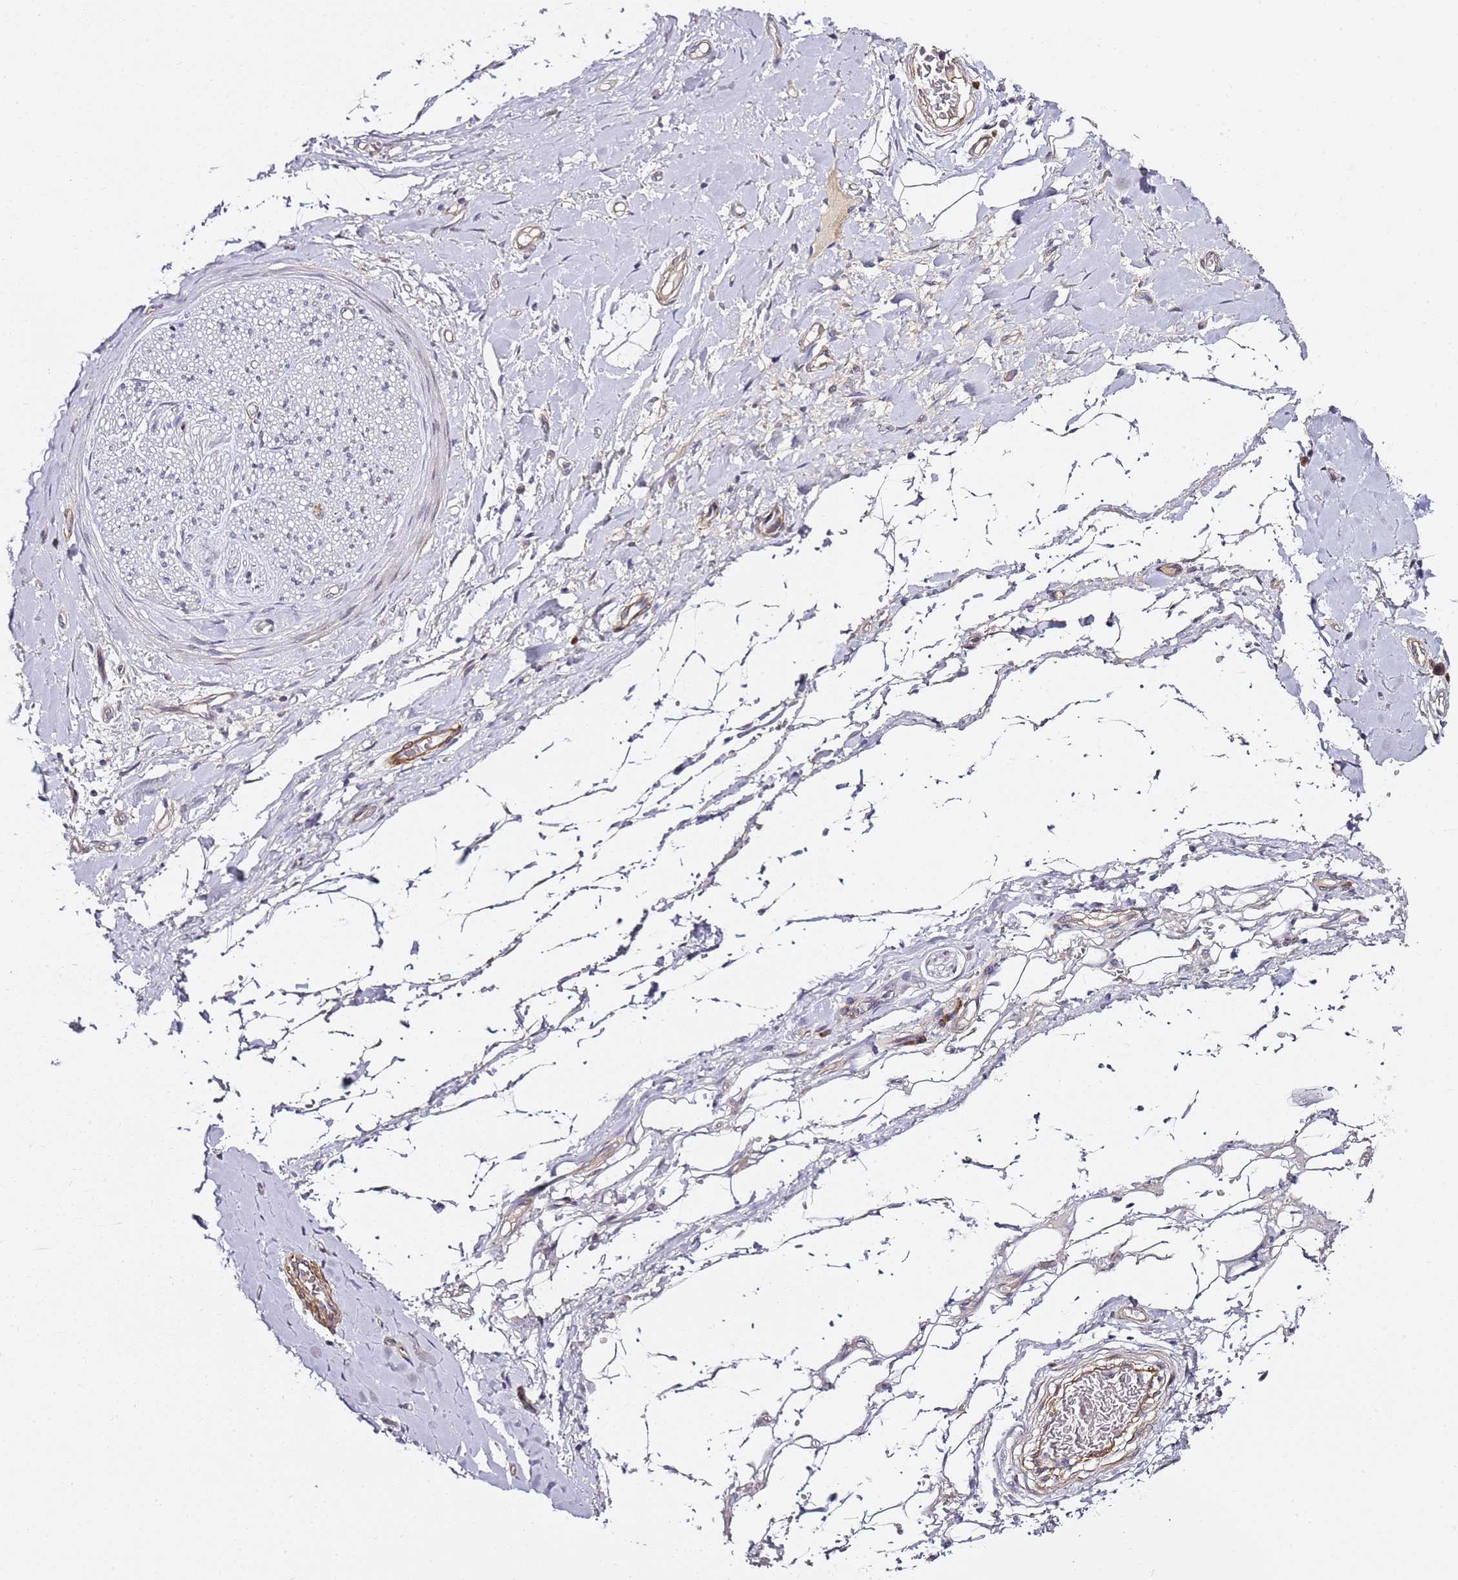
{"staining": {"intensity": "negative", "quantity": "none", "location": "none"}, "tissue": "adipose tissue", "cell_type": "Adipocytes", "image_type": "normal", "snomed": [{"axis": "morphology", "description": "Normal tissue, NOS"}, {"axis": "morphology", "description": "Adenocarcinoma, NOS"}, {"axis": "topography", "description": "Stomach, upper"}, {"axis": "topography", "description": "Peripheral nerve tissue"}], "caption": "DAB (3,3'-diaminobenzidine) immunohistochemical staining of unremarkable adipose tissue displays no significant expression in adipocytes.", "gene": "EPS8L1", "patient": {"sex": "male", "age": 62}}